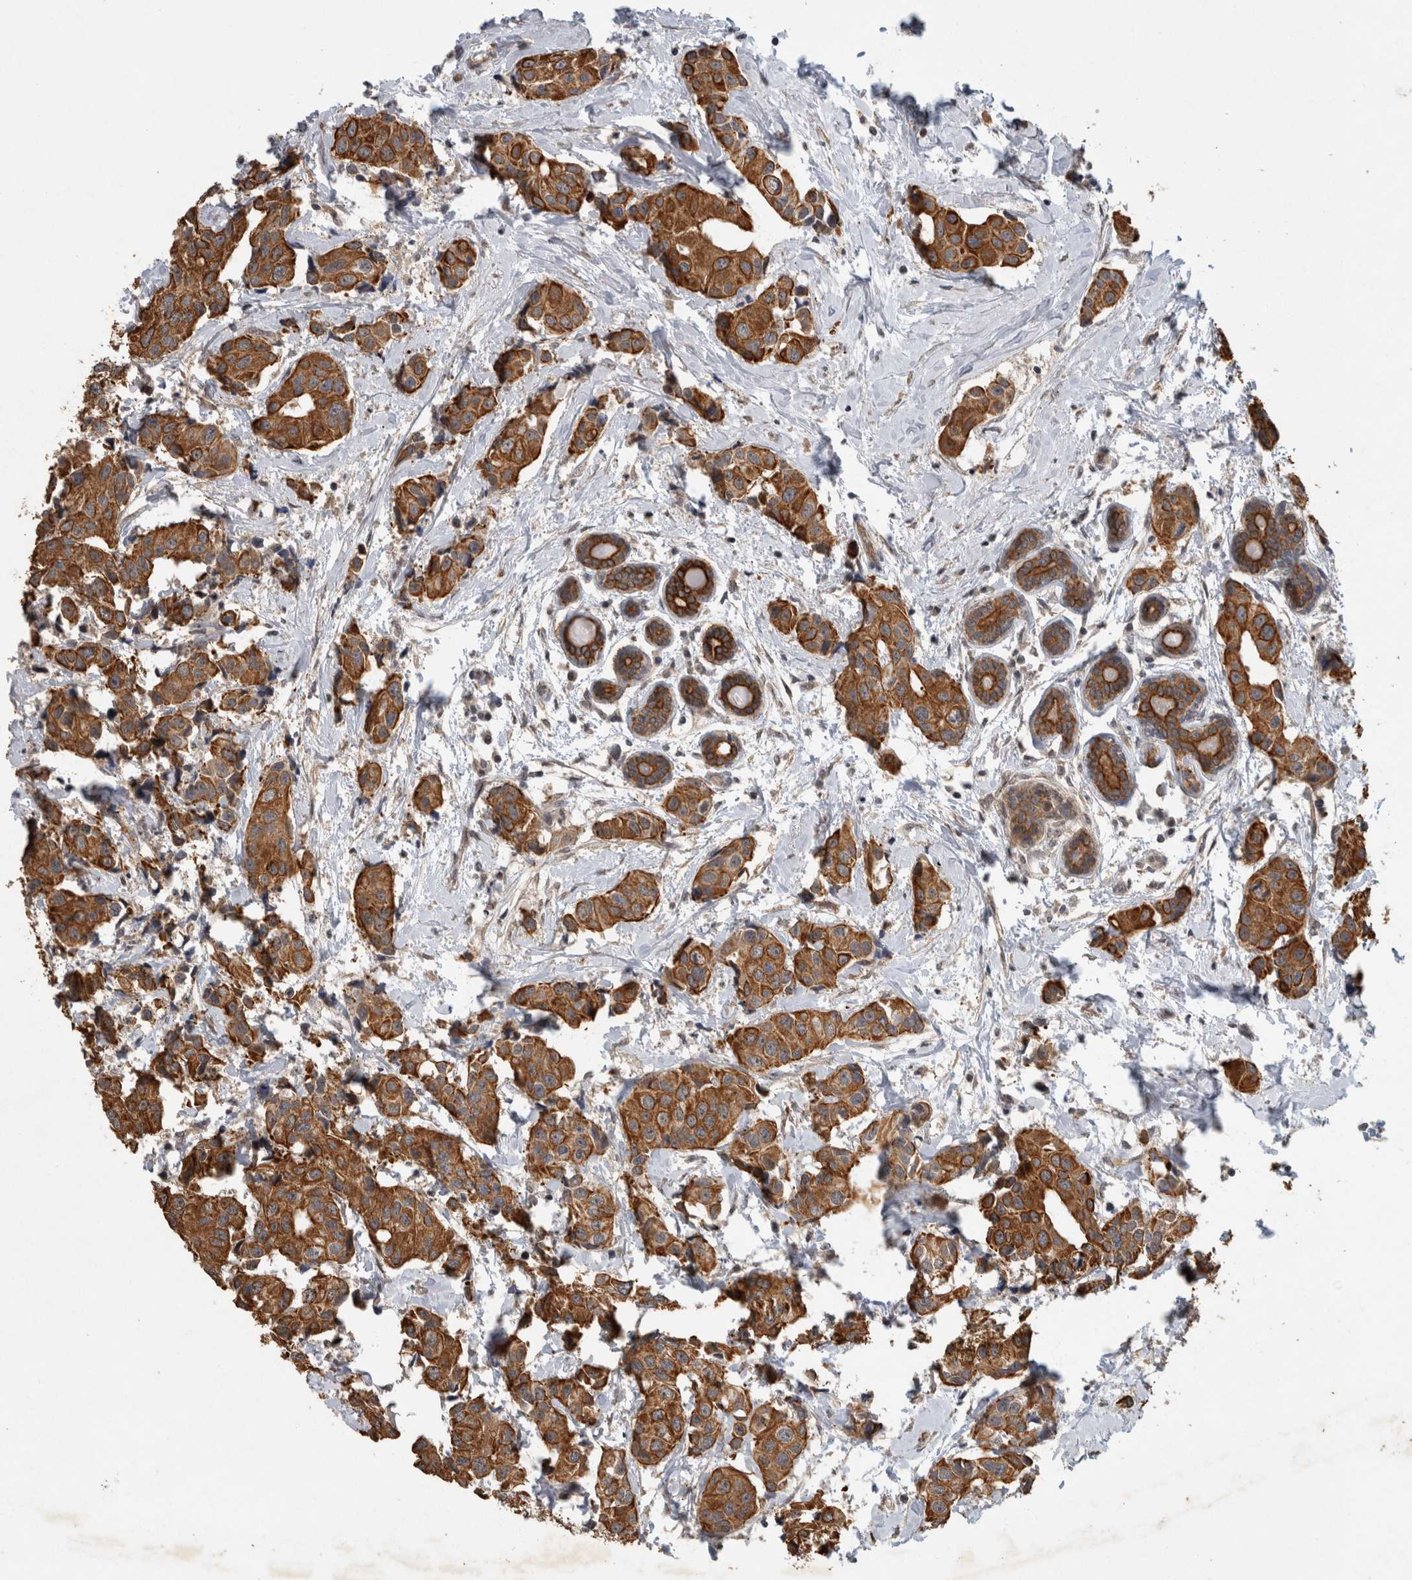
{"staining": {"intensity": "strong", "quantity": ">75%", "location": "cytoplasmic/membranous"}, "tissue": "breast cancer", "cell_type": "Tumor cells", "image_type": "cancer", "snomed": [{"axis": "morphology", "description": "Normal tissue, NOS"}, {"axis": "morphology", "description": "Duct carcinoma"}, {"axis": "topography", "description": "Breast"}], "caption": "Strong cytoplasmic/membranous expression for a protein is appreciated in approximately >75% of tumor cells of breast infiltrating ductal carcinoma using IHC.", "gene": "RHPN1", "patient": {"sex": "female", "age": 39}}